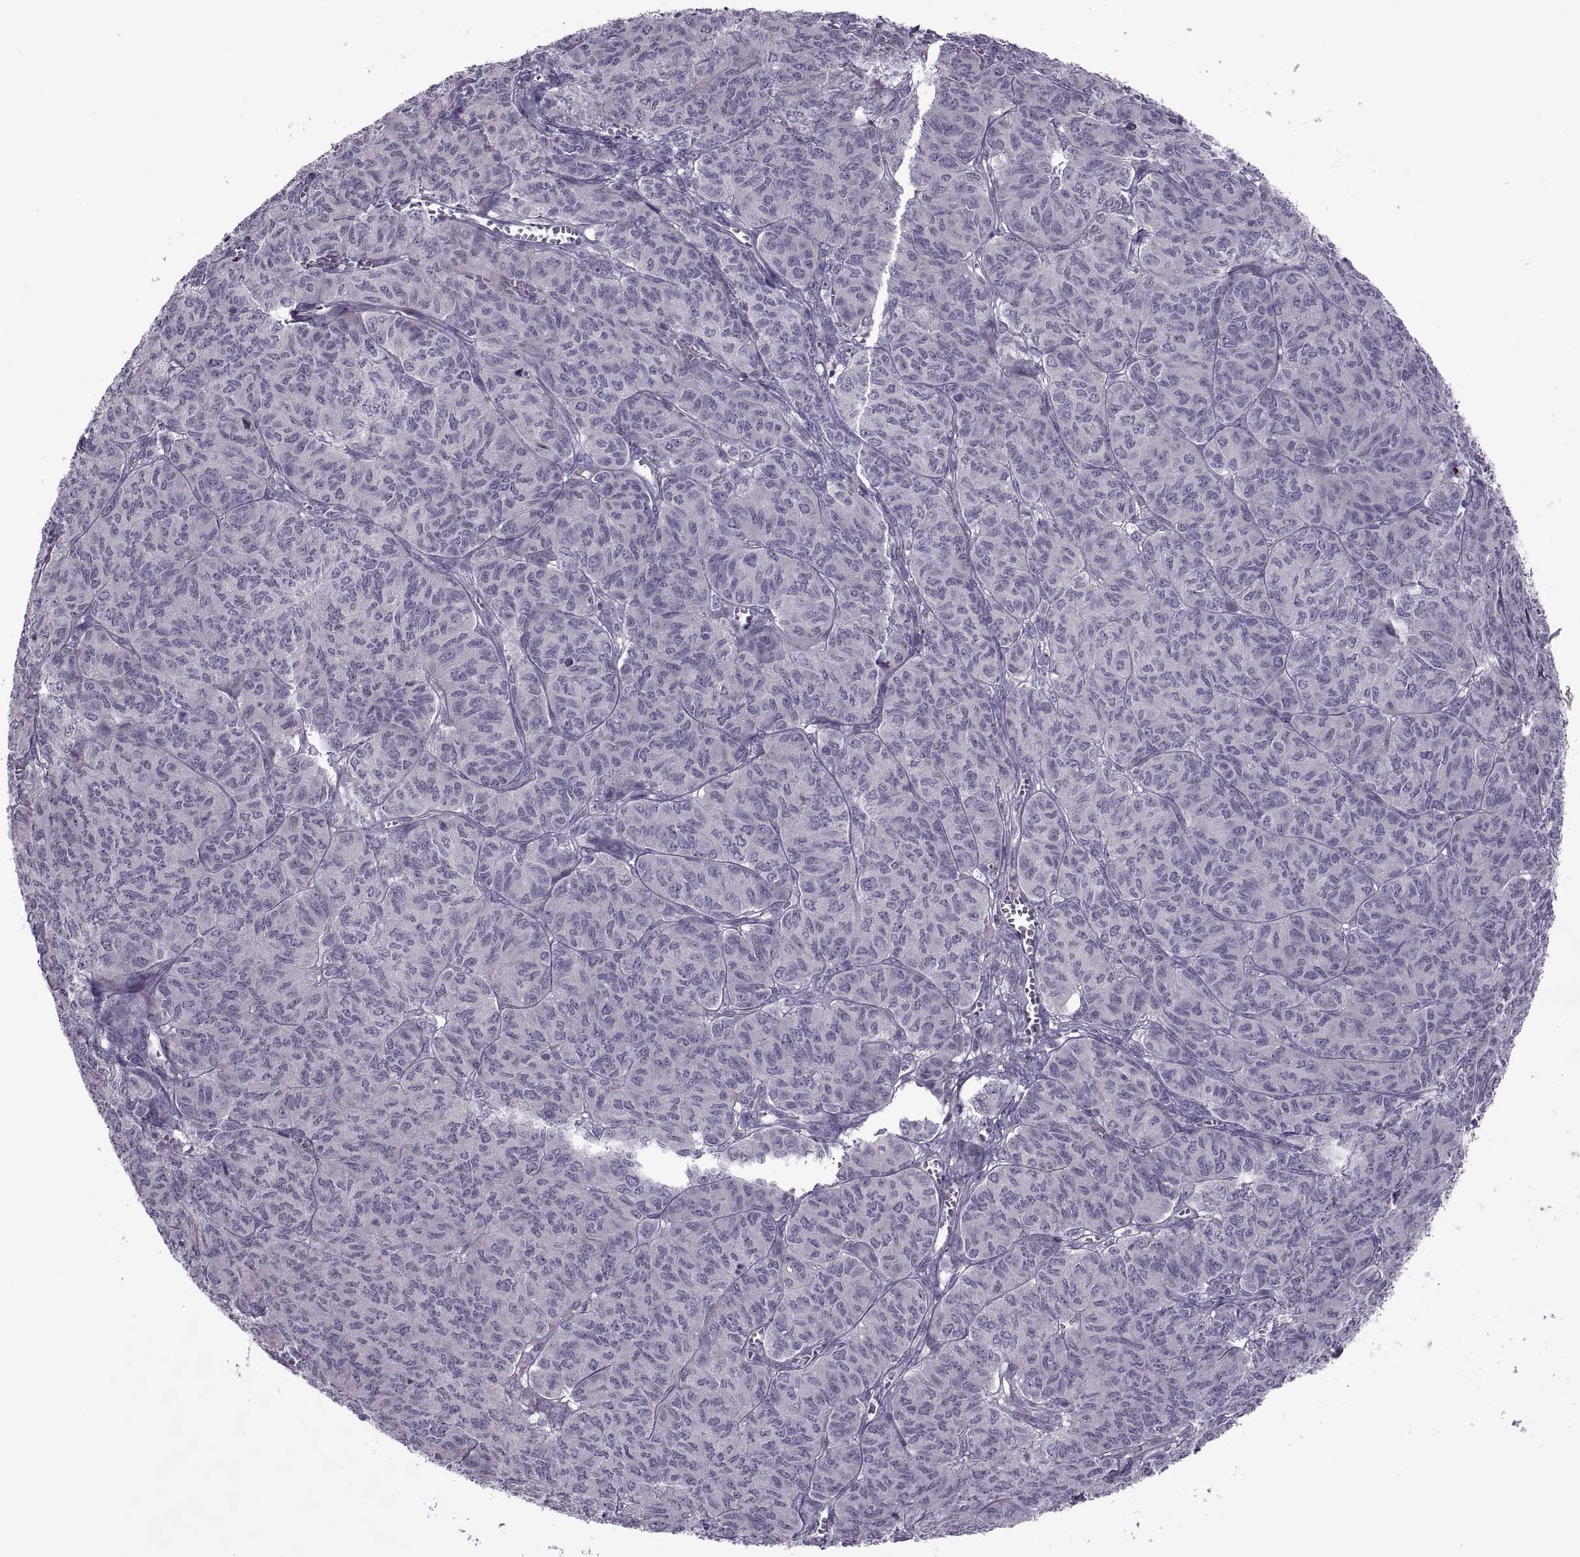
{"staining": {"intensity": "negative", "quantity": "none", "location": "none"}, "tissue": "ovarian cancer", "cell_type": "Tumor cells", "image_type": "cancer", "snomed": [{"axis": "morphology", "description": "Carcinoma, endometroid"}, {"axis": "topography", "description": "Ovary"}], "caption": "Ovarian cancer was stained to show a protein in brown. There is no significant expression in tumor cells. The staining was performed using DAB (3,3'-diaminobenzidine) to visualize the protein expression in brown, while the nuclei were stained in blue with hematoxylin (Magnification: 20x).", "gene": "ODF3", "patient": {"sex": "female", "age": 80}}